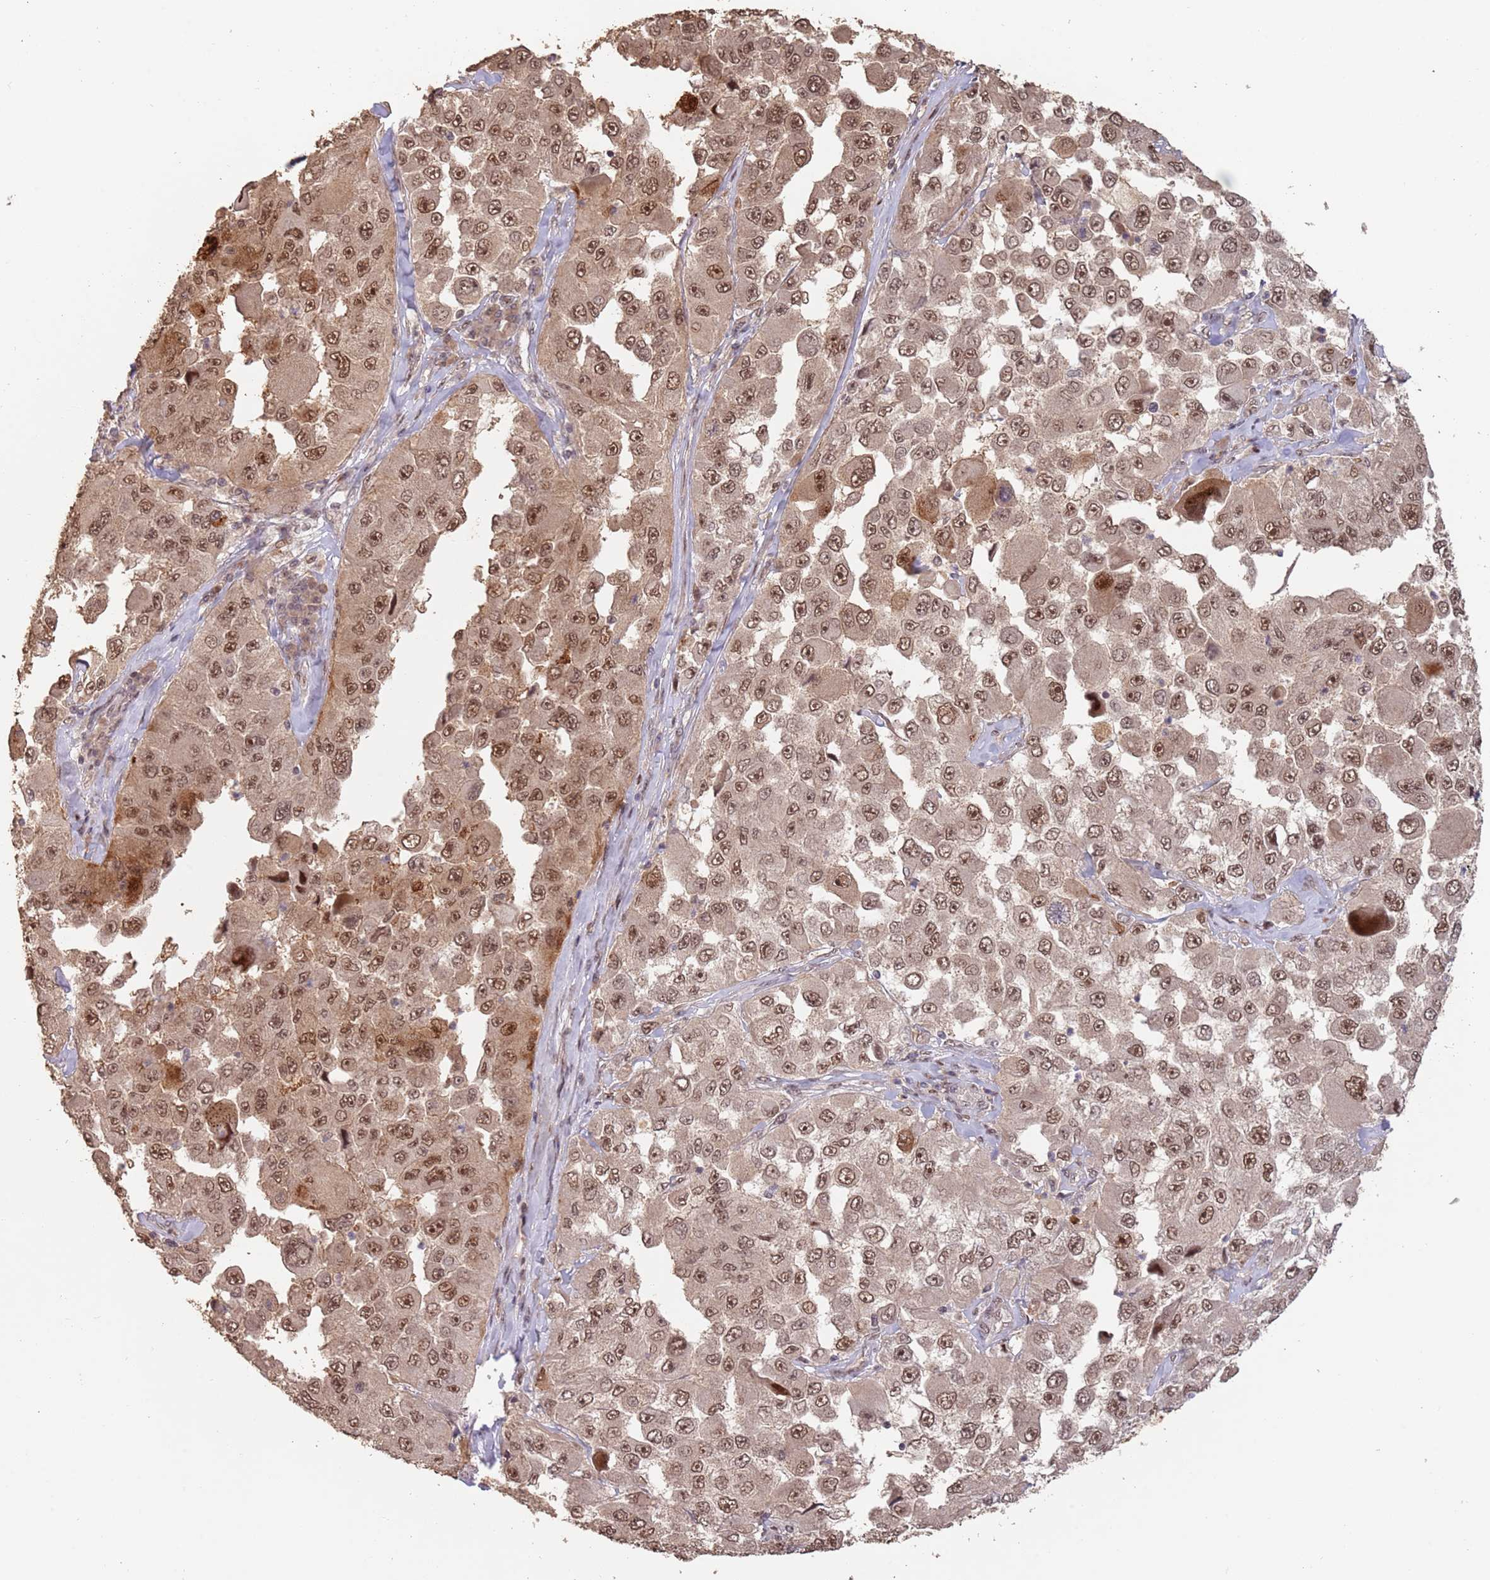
{"staining": {"intensity": "moderate", "quantity": ">75%", "location": "cytoplasmic/membranous,nuclear"}, "tissue": "melanoma", "cell_type": "Tumor cells", "image_type": "cancer", "snomed": [{"axis": "morphology", "description": "Malignant melanoma, Metastatic site"}, {"axis": "topography", "description": "Lymph node"}], "caption": "An immunohistochemistry photomicrograph of tumor tissue is shown. Protein staining in brown shows moderate cytoplasmic/membranous and nuclear positivity in melanoma within tumor cells.", "gene": "RFXANK", "patient": {"sex": "male", "age": 62}}